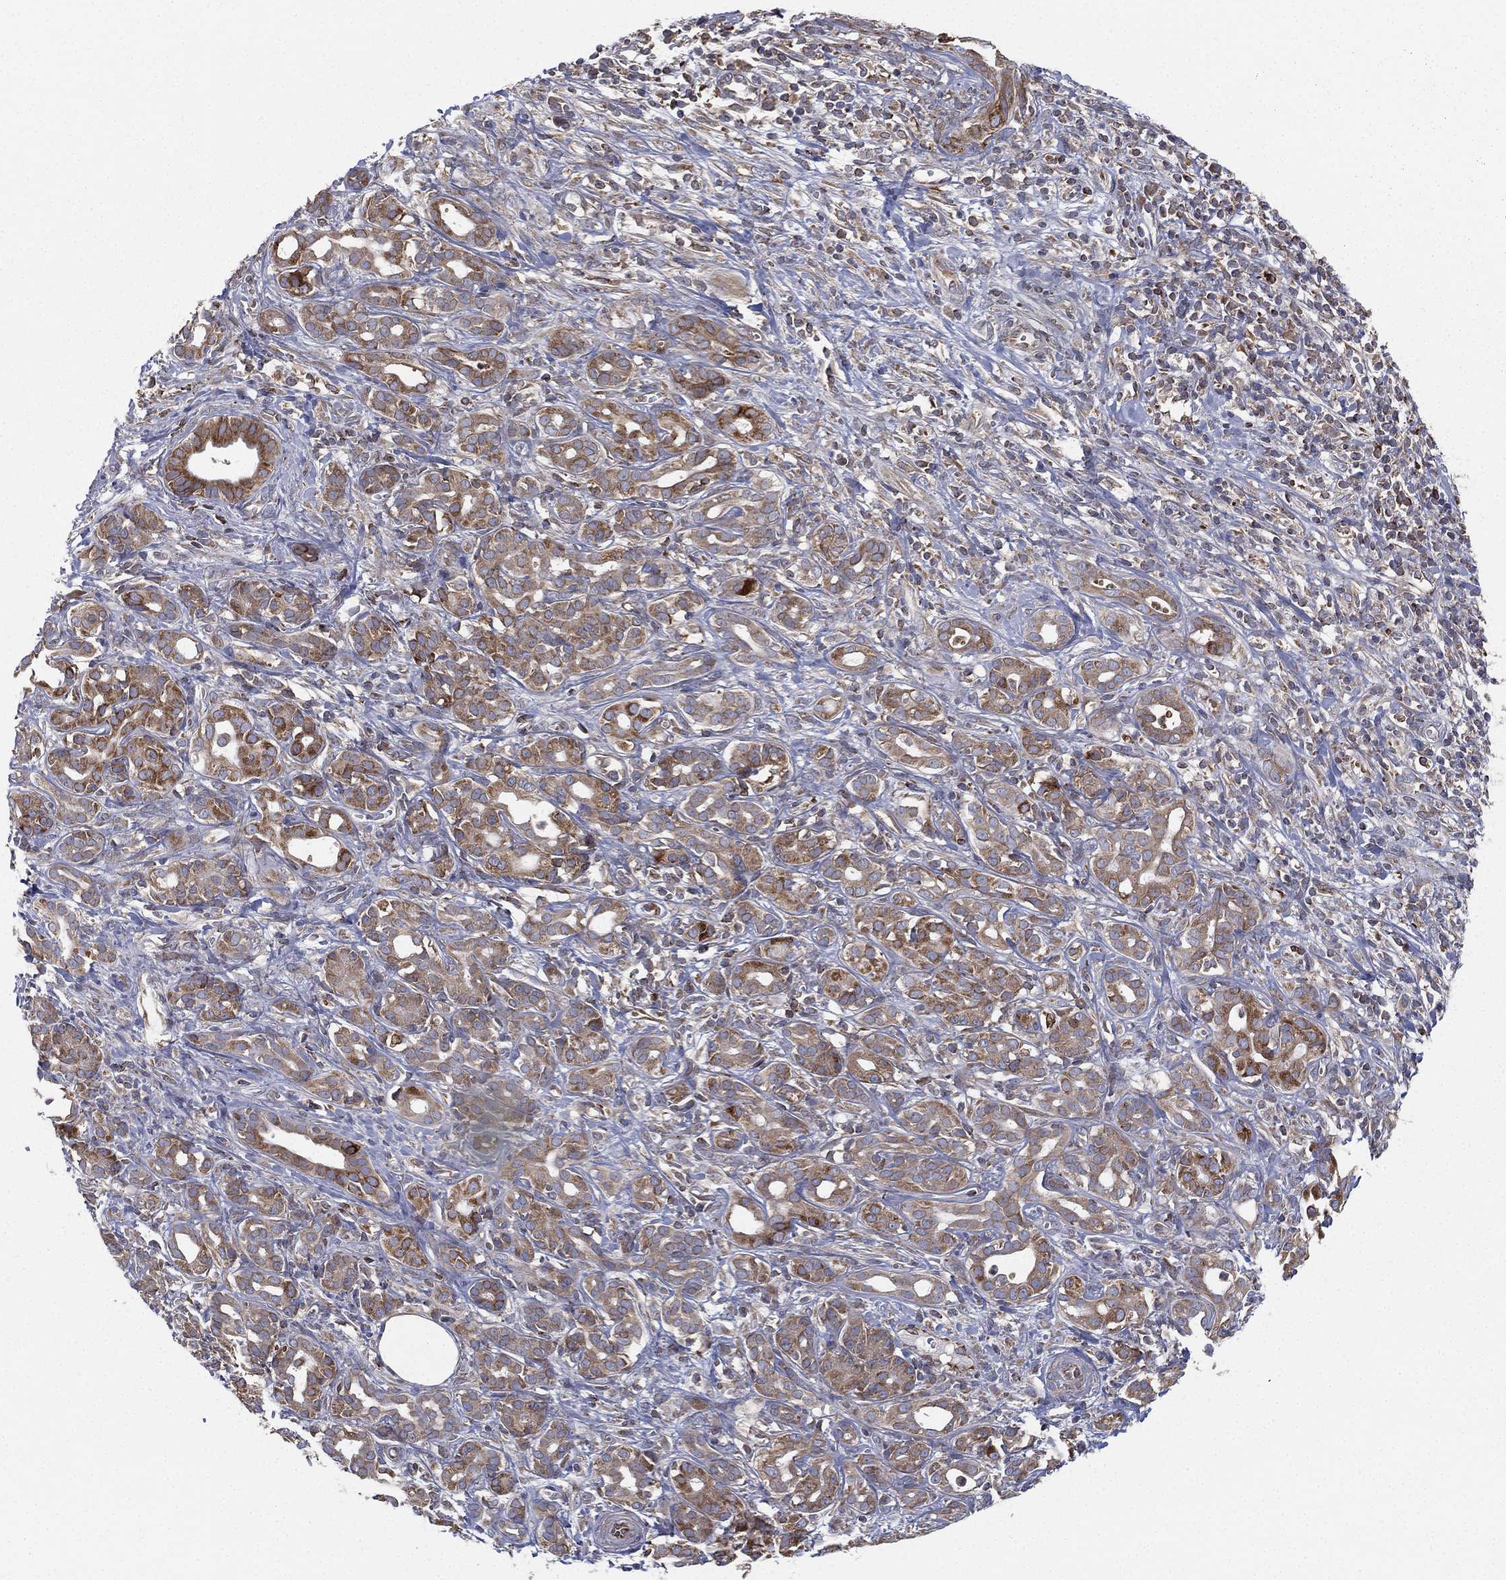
{"staining": {"intensity": "moderate", "quantity": ">75%", "location": "cytoplasmic/membranous"}, "tissue": "pancreatic cancer", "cell_type": "Tumor cells", "image_type": "cancer", "snomed": [{"axis": "morphology", "description": "Adenocarcinoma, NOS"}, {"axis": "topography", "description": "Pancreas"}], "caption": "Immunohistochemical staining of human pancreatic cancer (adenocarcinoma) displays medium levels of moderate cytoplasmic/membranous expression in about >75% of tumor cells.", "gene": "CYB5B", "patient": {"sex": "male", "age": 61}}